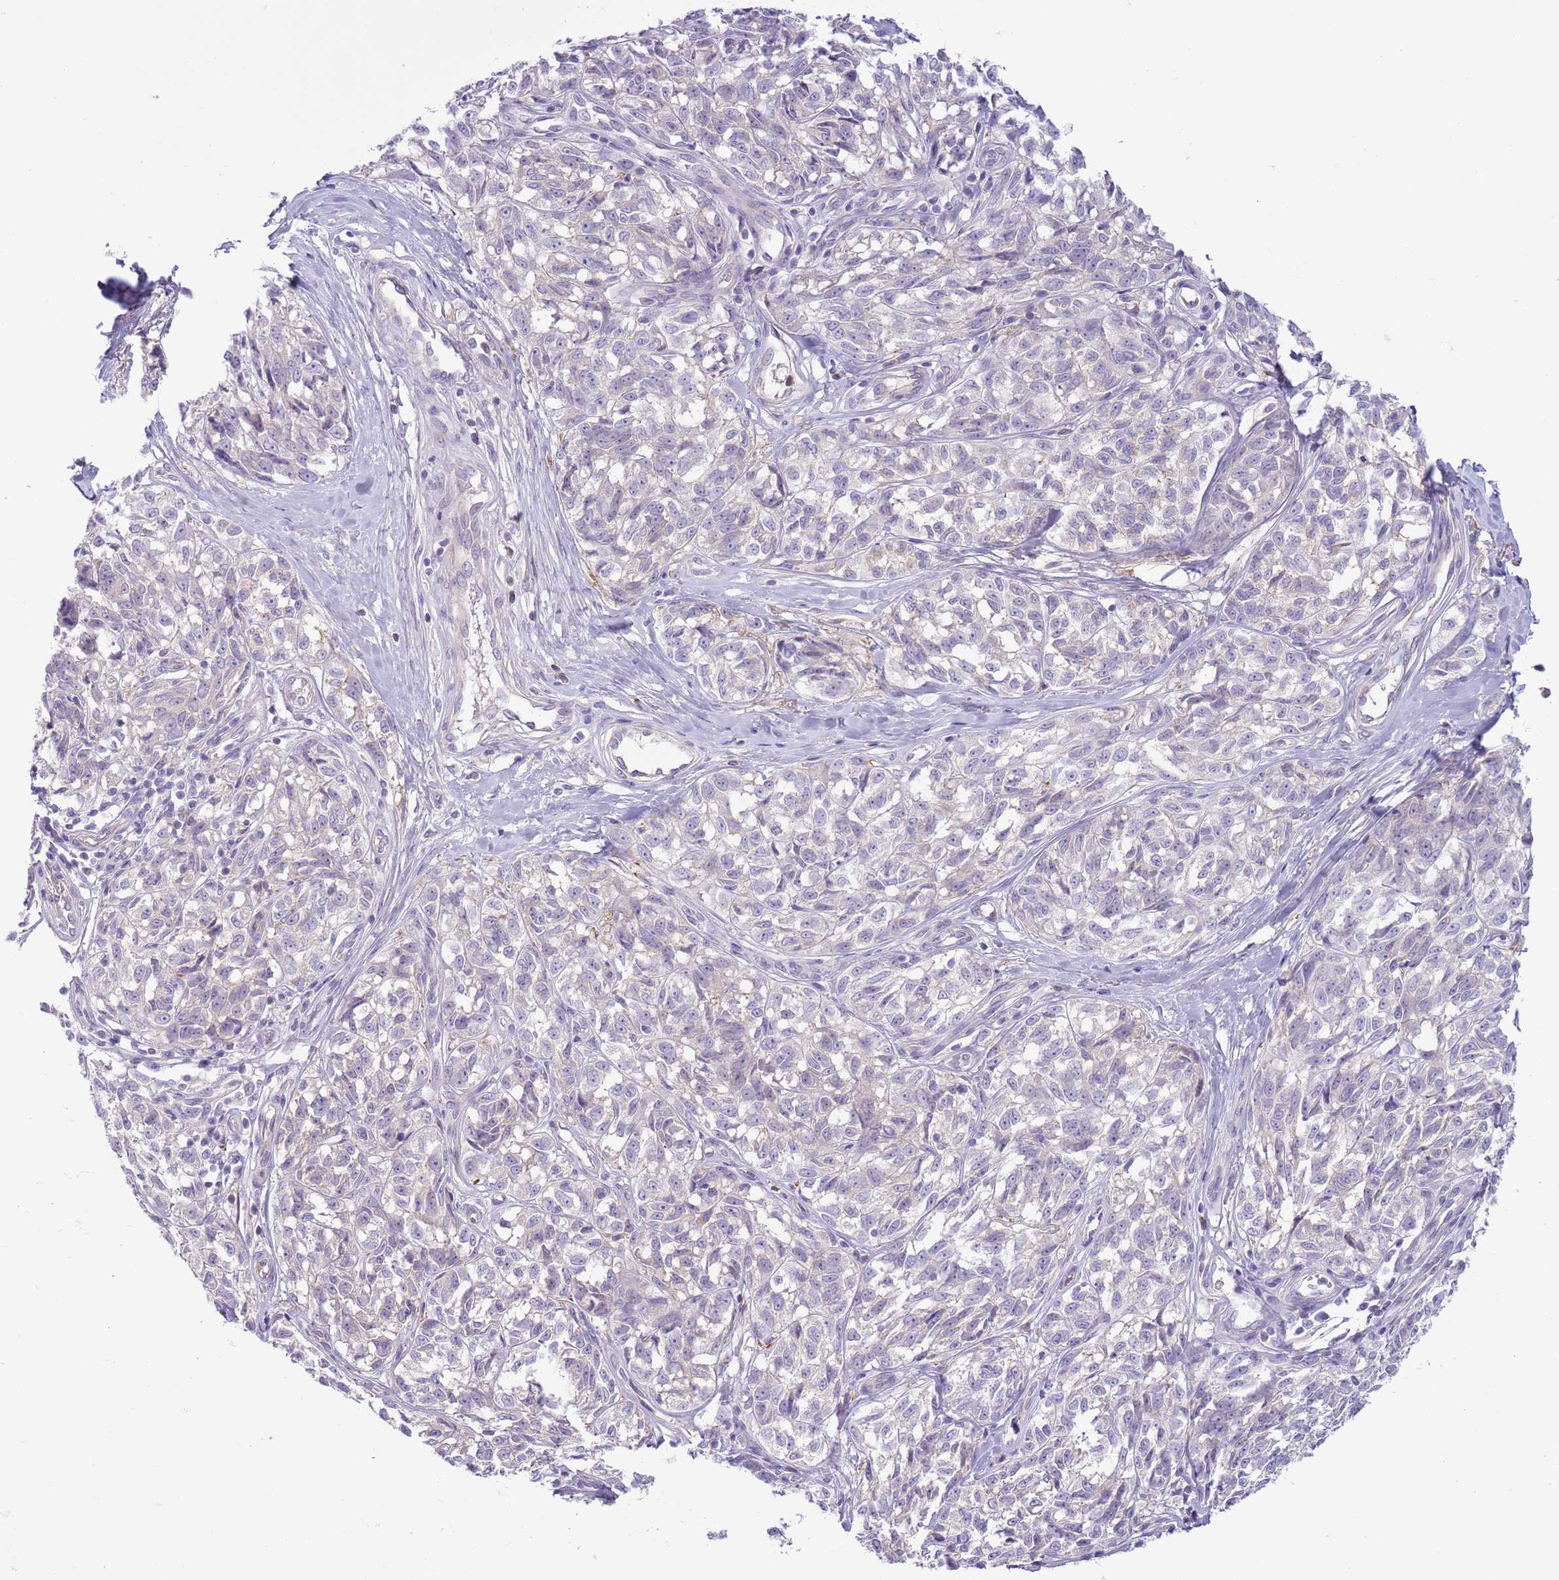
{"staining": {"intensity": "negative", "quantity": "none", "location": "none"}, "tissue": "melanoma", "cell_type": "Tumor cells", "image_type": "cancer", "snomed": [{"axis": "morphology", "description": "Normal tissue, NOS"}, {"axis": "morphology", "description": "Malignant melanoma, NOS"}, {"axis": "topography", "description": "Skin"}], "caption": "Tumor cells show no significant positivity in melanoma.", "gene": "CFH", "patient": {"sex": "female", "age": 64}}